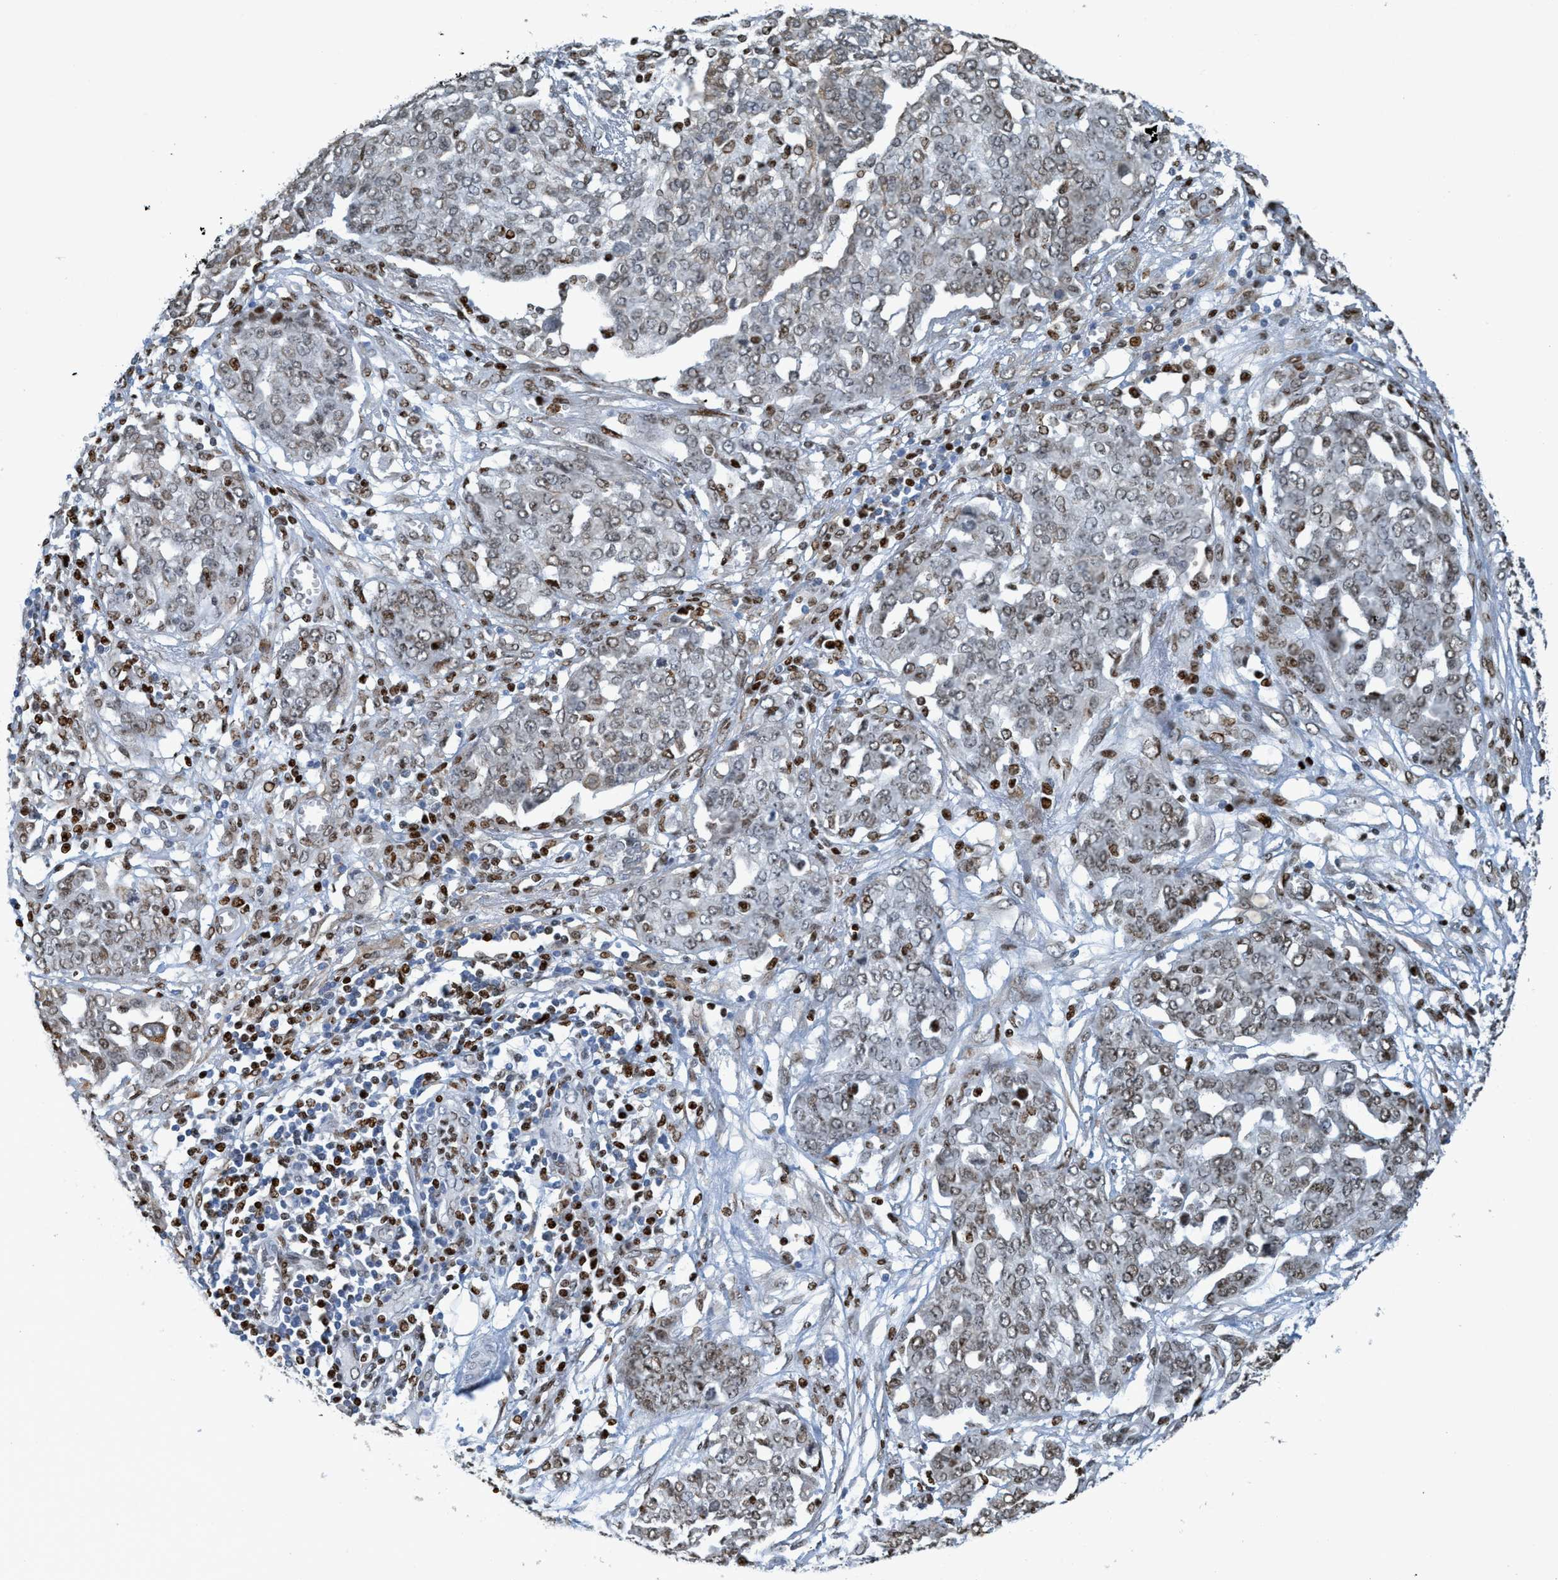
{"staining": {"intensity": "weak", "quantity": "25%-75%", "location": "cytoplasmic/membranous,nuclear"}, "tissue": "ovarian cancer", "cell_type": "Tumor cells", "image_type": "cancer", "snomed": [{"axis": "morphology", "description": "Cystadenocarcinoma, serous, NOS"}, {"axis": "topography", "description": "Soft tissue"}, {"axis": "topography", "description": "Ovary"}], "caption": "High-power microscopy captured an IHC micrograph of ovarian cancer, revealing weak cytoplasmic/membranous and nuclear expression in approximately 25%-75% of tumor cells.", "gene": "SH3D19", "patient": {"sex": "female", "age": 57}}